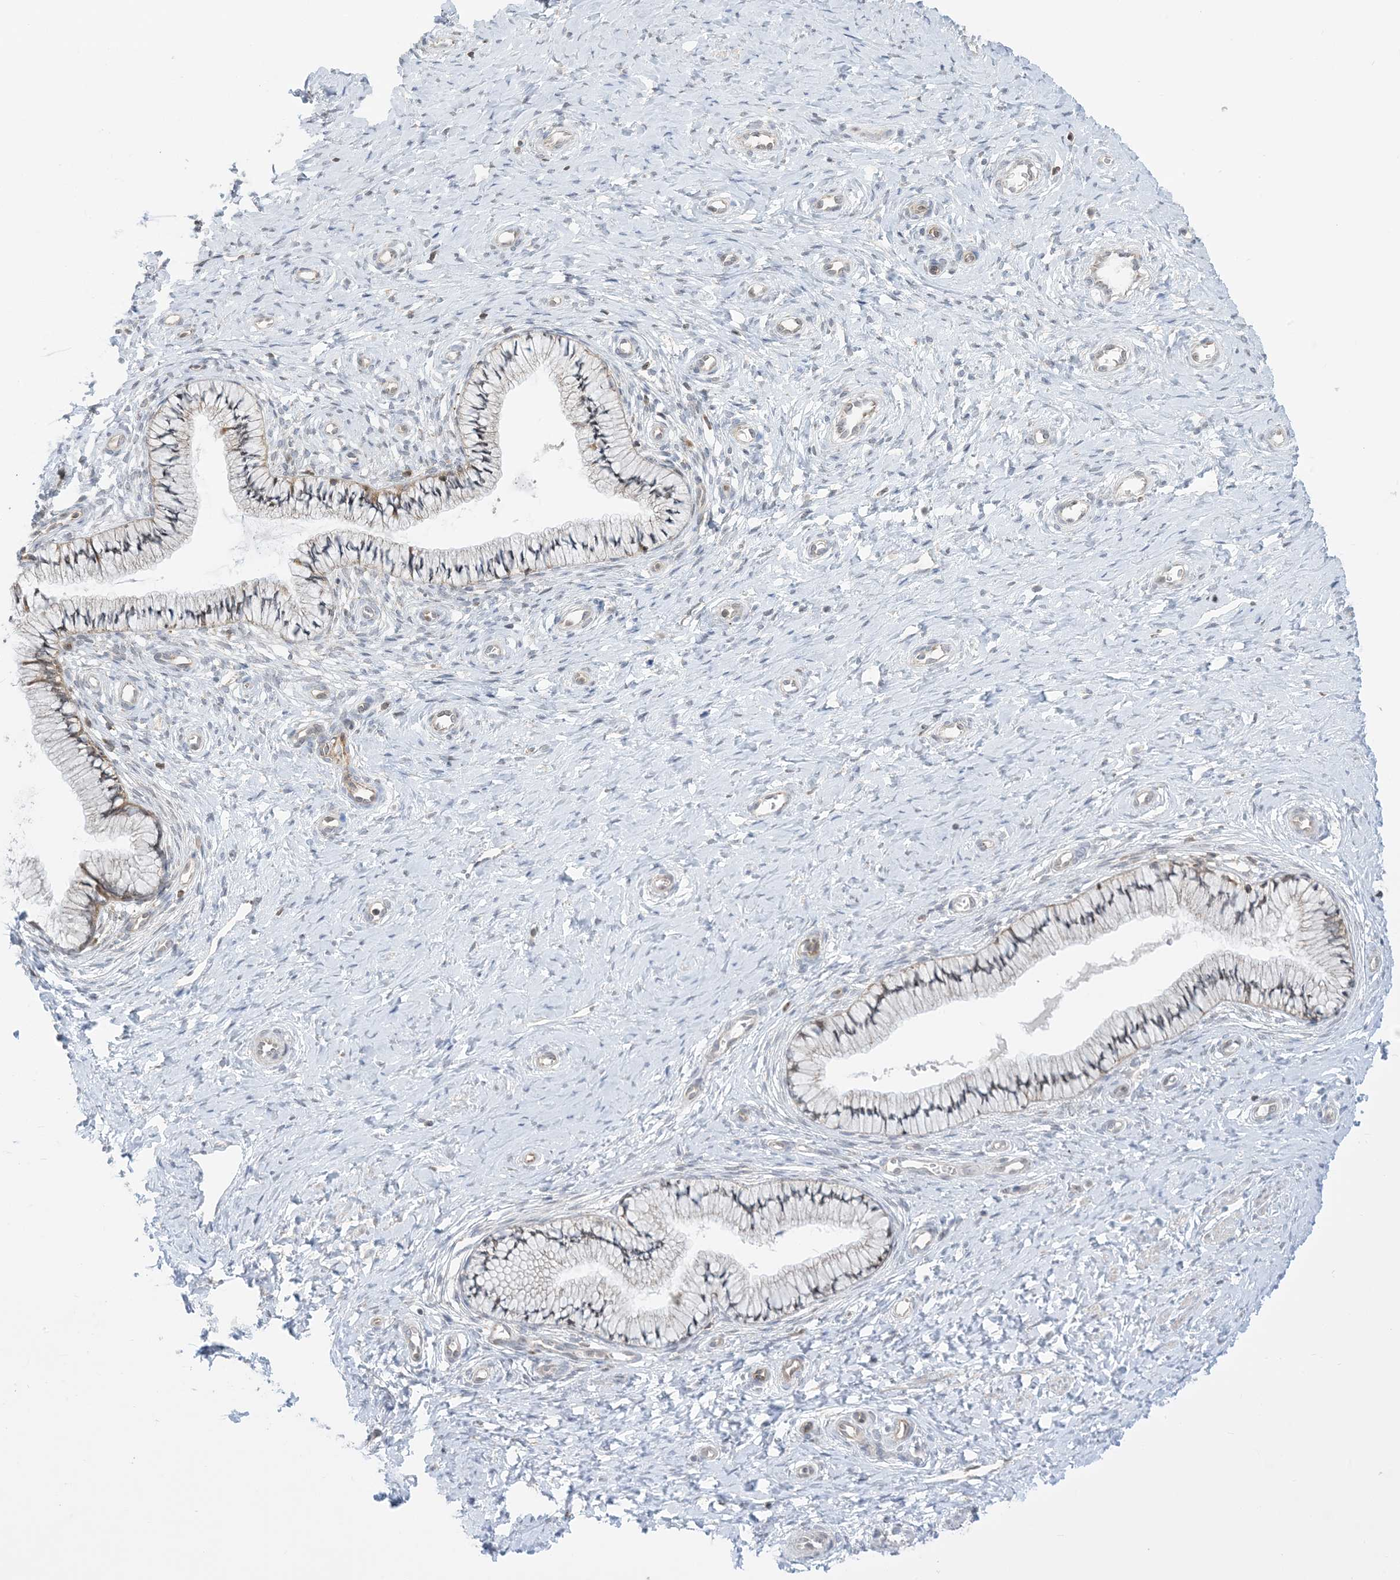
{"staining": {"intensity": "moderate", "quantity": "25%-75%", "location": "cytoplasmic/membranous"}, "tissue": "cervix", "cell_type": "Glandular cells", "image_type": "normal", "snomed": [{"axis": "morphology", "description": "Normal tissue, NOS"}, {"axis": "topography", "description": "Cervix"}], "caption": "Cervix stained with immunohistochemistry displays moderate cytoplasmic/membranous expression in approximately 25%-75% of glandular cells. (Stains: DAB in brown, nuclei in blue, Microscopy: brightfield microscopy at high magnification).", "gene": "CASP4", "patient": {"sex": "female", "age": 36}}